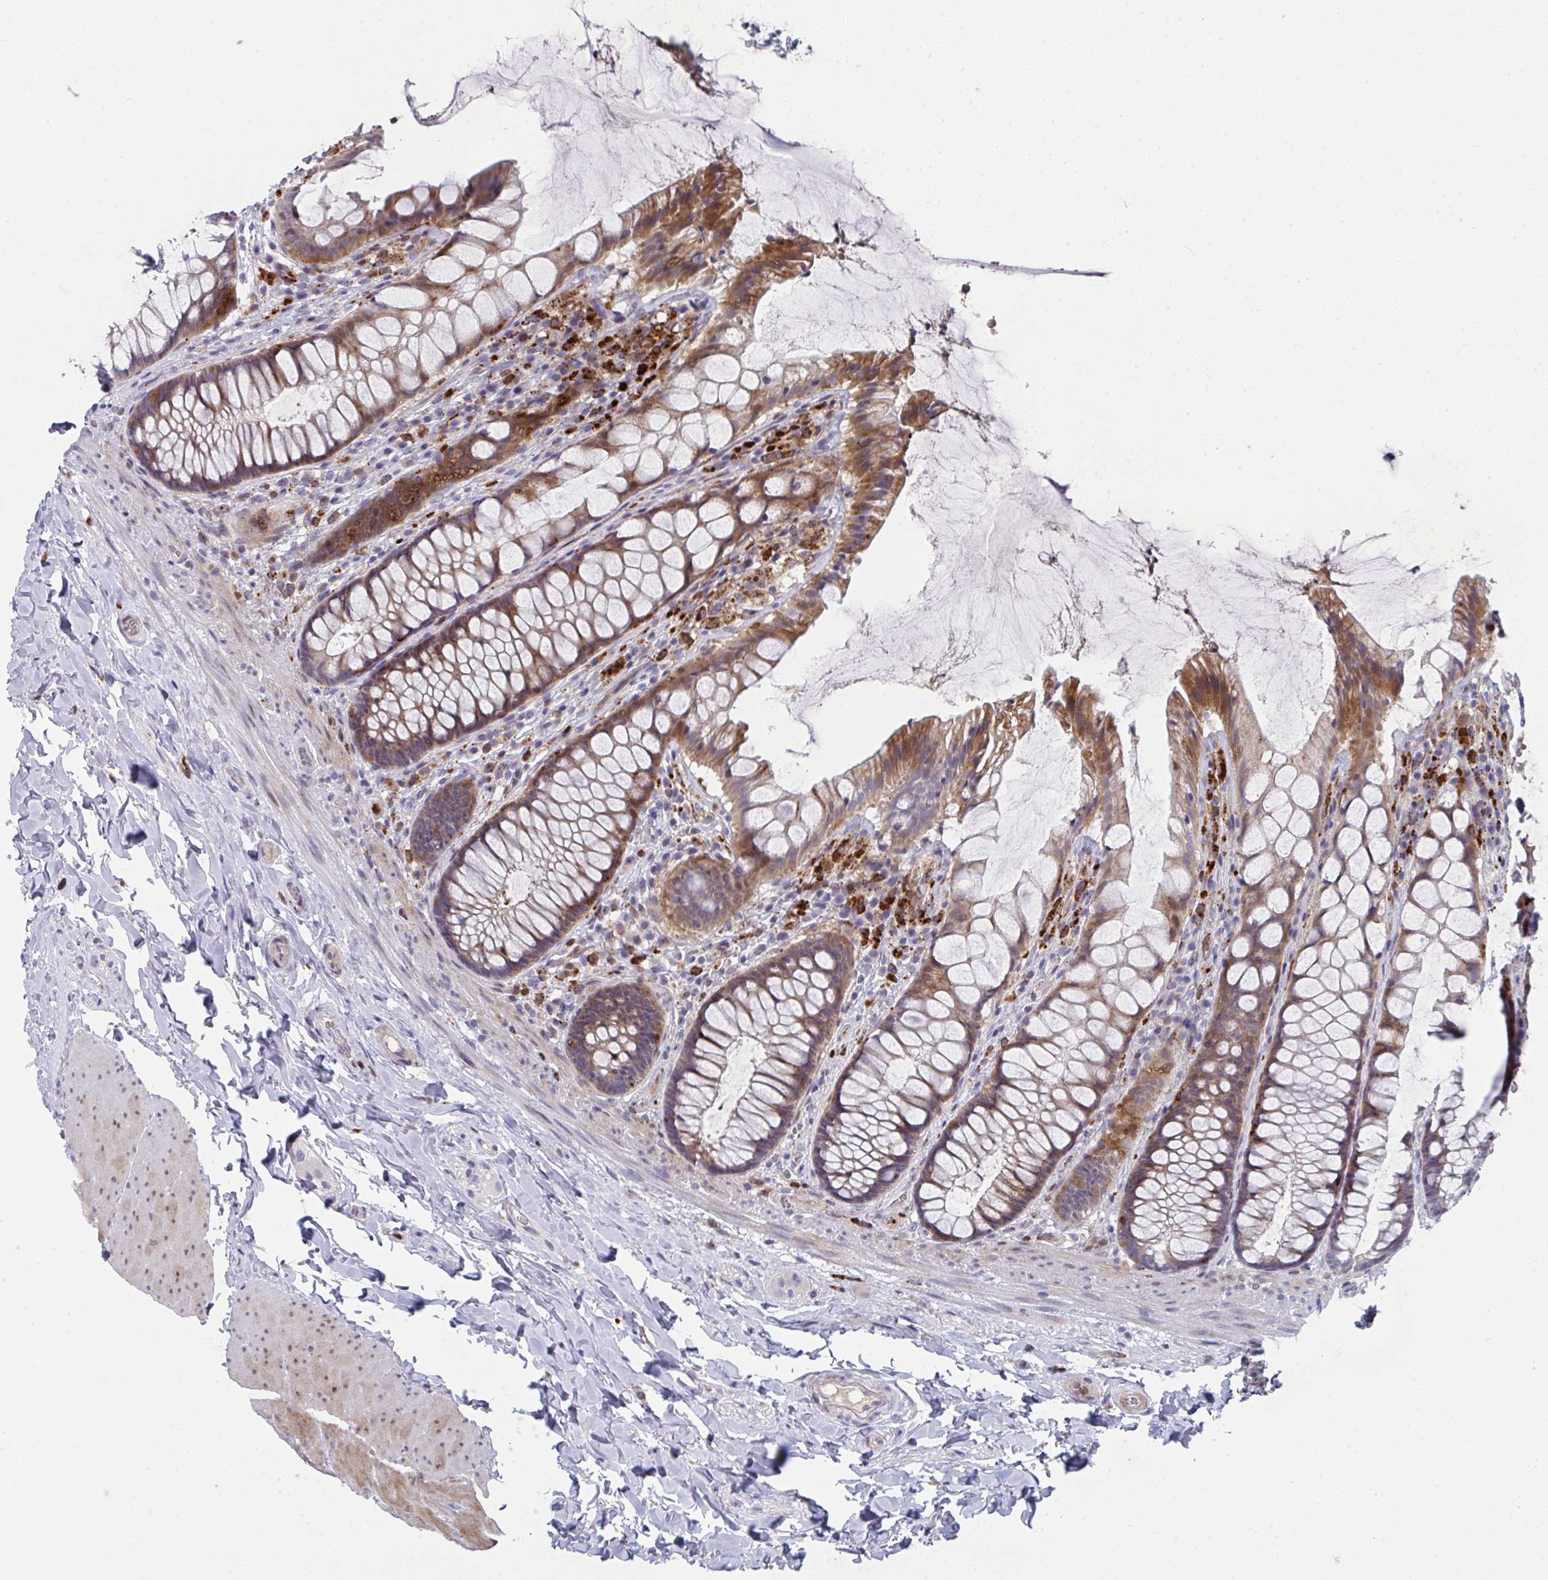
{"staining": {"intensity": "strong", "quantity": ">75%", "location": "cytoplasmic/membranous"}, "tissue": "rectum", "cell_type": "Glandular cells", "image_type": "normal", "snomed": [{"axis": "morphology", "description": "Normal tissue, NOS"}, {"axis": "topography", "description": "Rectum"}], "caption": "Protein analysis of unremarkable rectum shows strong cytoplasmic/membranous expression in about >75% of glandular cells.", "gene": "AOC2", "patient": {"sex": "female", "age": 58}}